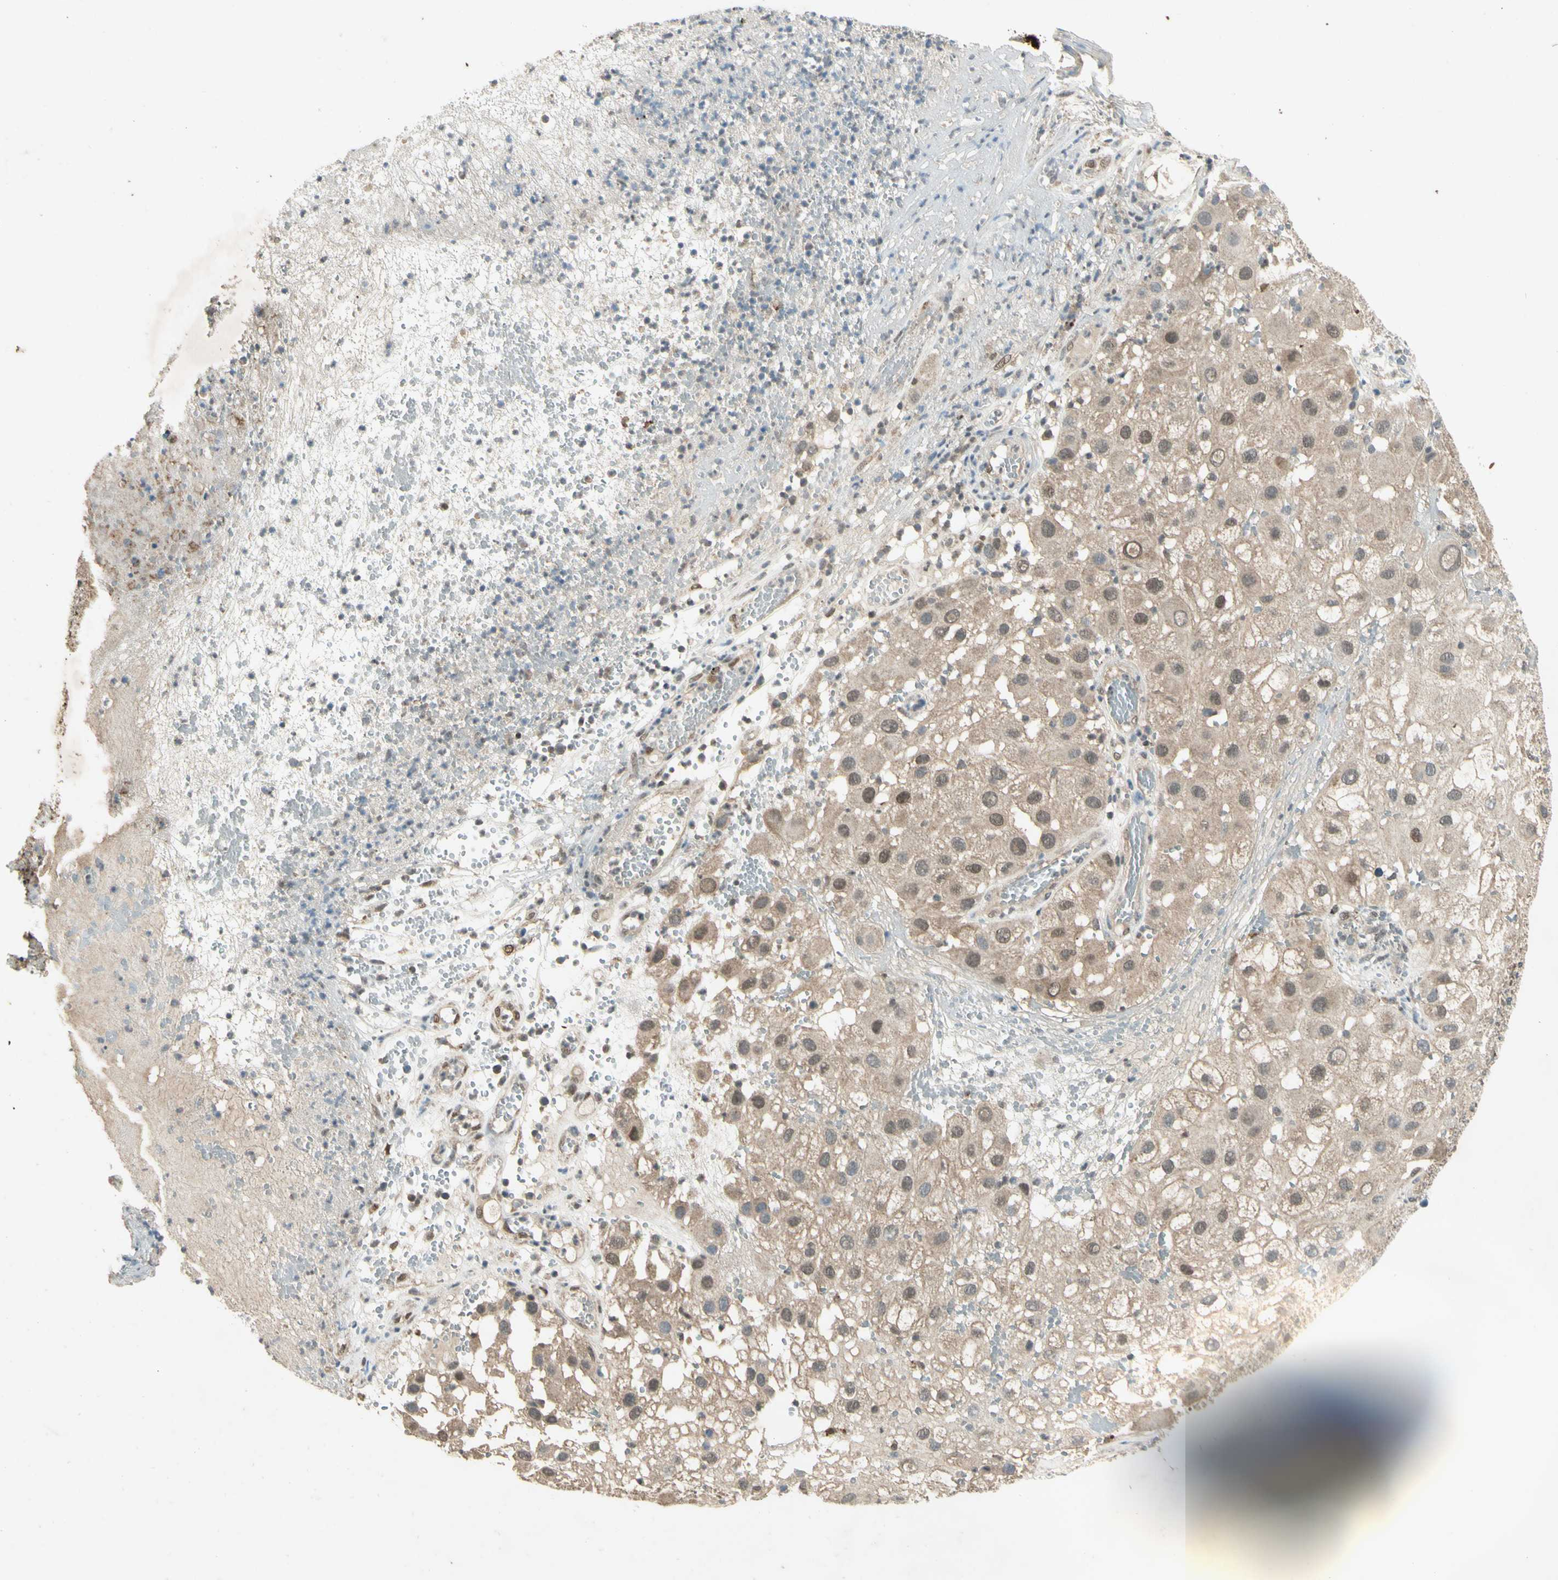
{"staining": {"intensity": "weak", "quantity": ">75%", "location": "cytoplasmic/membranous,nuclear"}, "tissue": "melanoma", "cell_type": "Tumor cells", "image_type": "cancer", "snomed": [{"axis": "morphology", "description": "Malignant melanoma, NOS"}, {"axis": "topography", "description": "Skin"}], "caption": "Malignant melanoma tissue displays weak cytoplasmic/membranous and nuclear staining in about >75% of tumor cells, visualized by immunohistochemistry.", "gene": "PSMD5", "patient": {"sex": "female", "age": 81}}